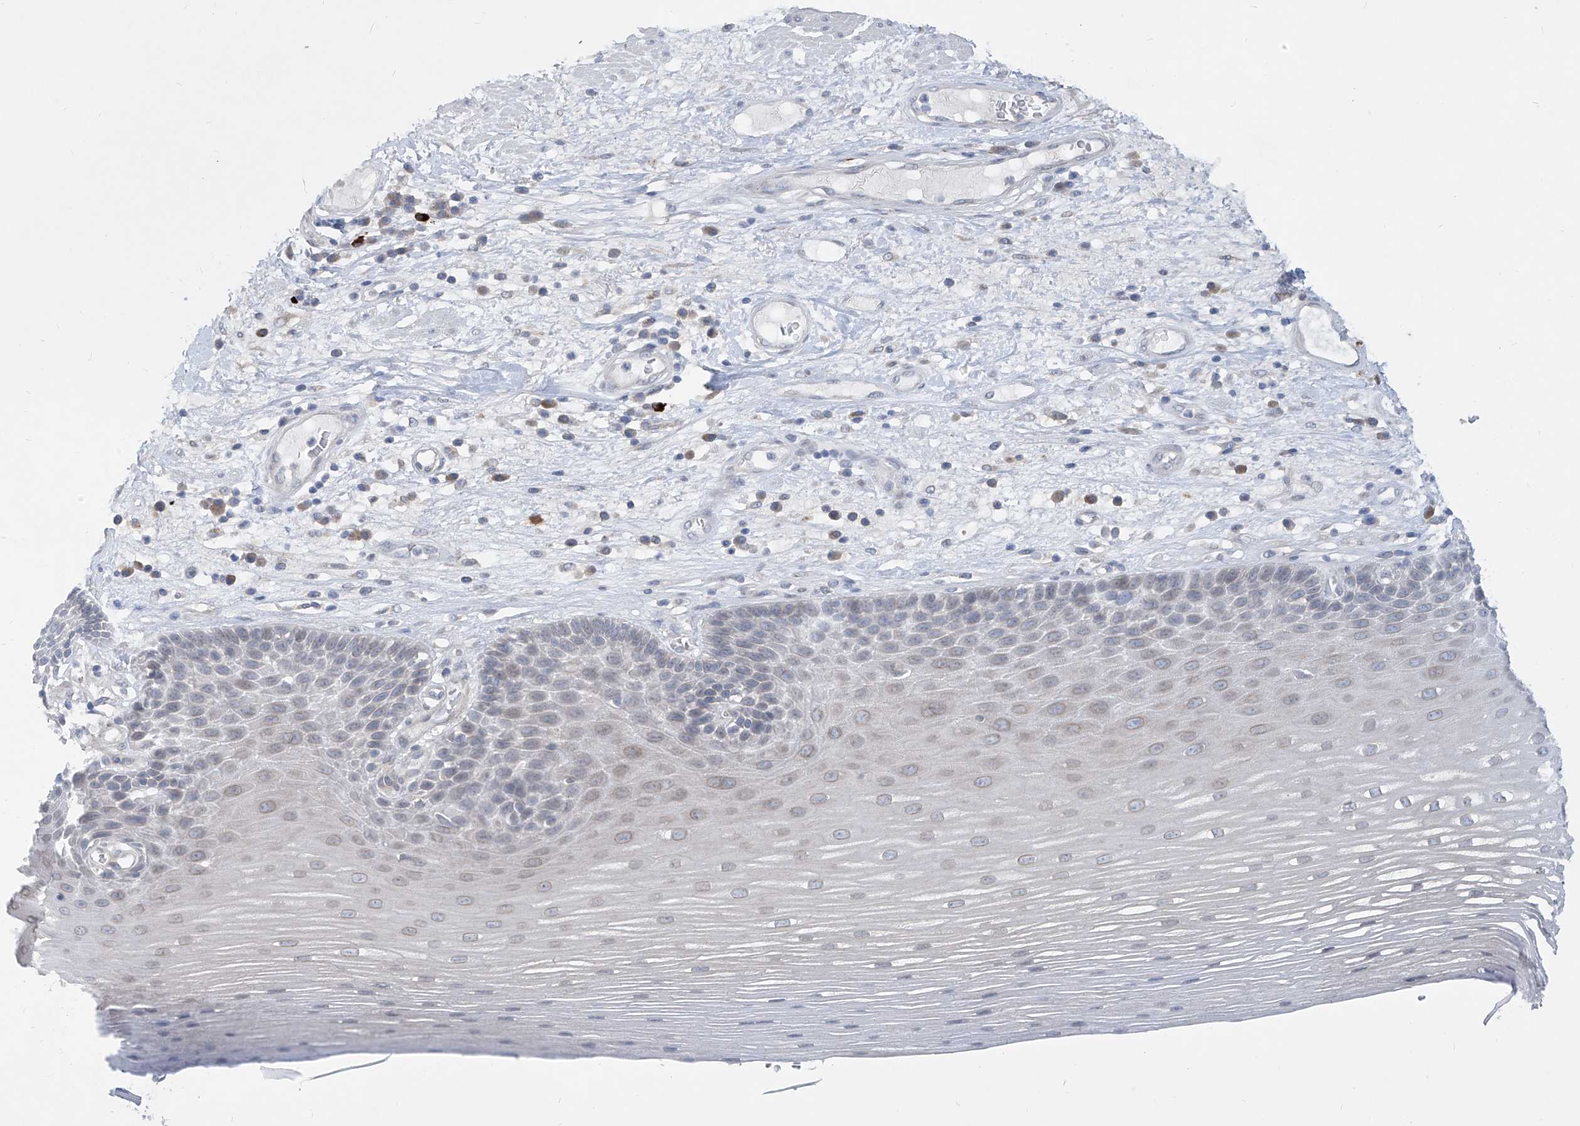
{"staining": {"intensity": "weak", "quantity": "25%-75%", "location": "cytoplasmic/membranous,nuclear"}, "tissue": "esophagus", "cell_type": "Squamous epithelial cells", "image_type": "normal", "snomed": [{"axis": "morphology", "description": "Normal tissue, NOS"}, {"axis": "topography", "description": "Esophagus"}], "caption": "Brown immunohistochemical staining in benign esophagus displays weak cytoplasmic/membranous,nuclear expression in about 25%-75% of squamous epithelial cells. The staining is performed using DAB brown chromogen to label protein expression. The nuclei are counter-stained blue using hematoxylin.", "gene": "KRTAP25", "patient": {"sex": "male", "age": 62}}